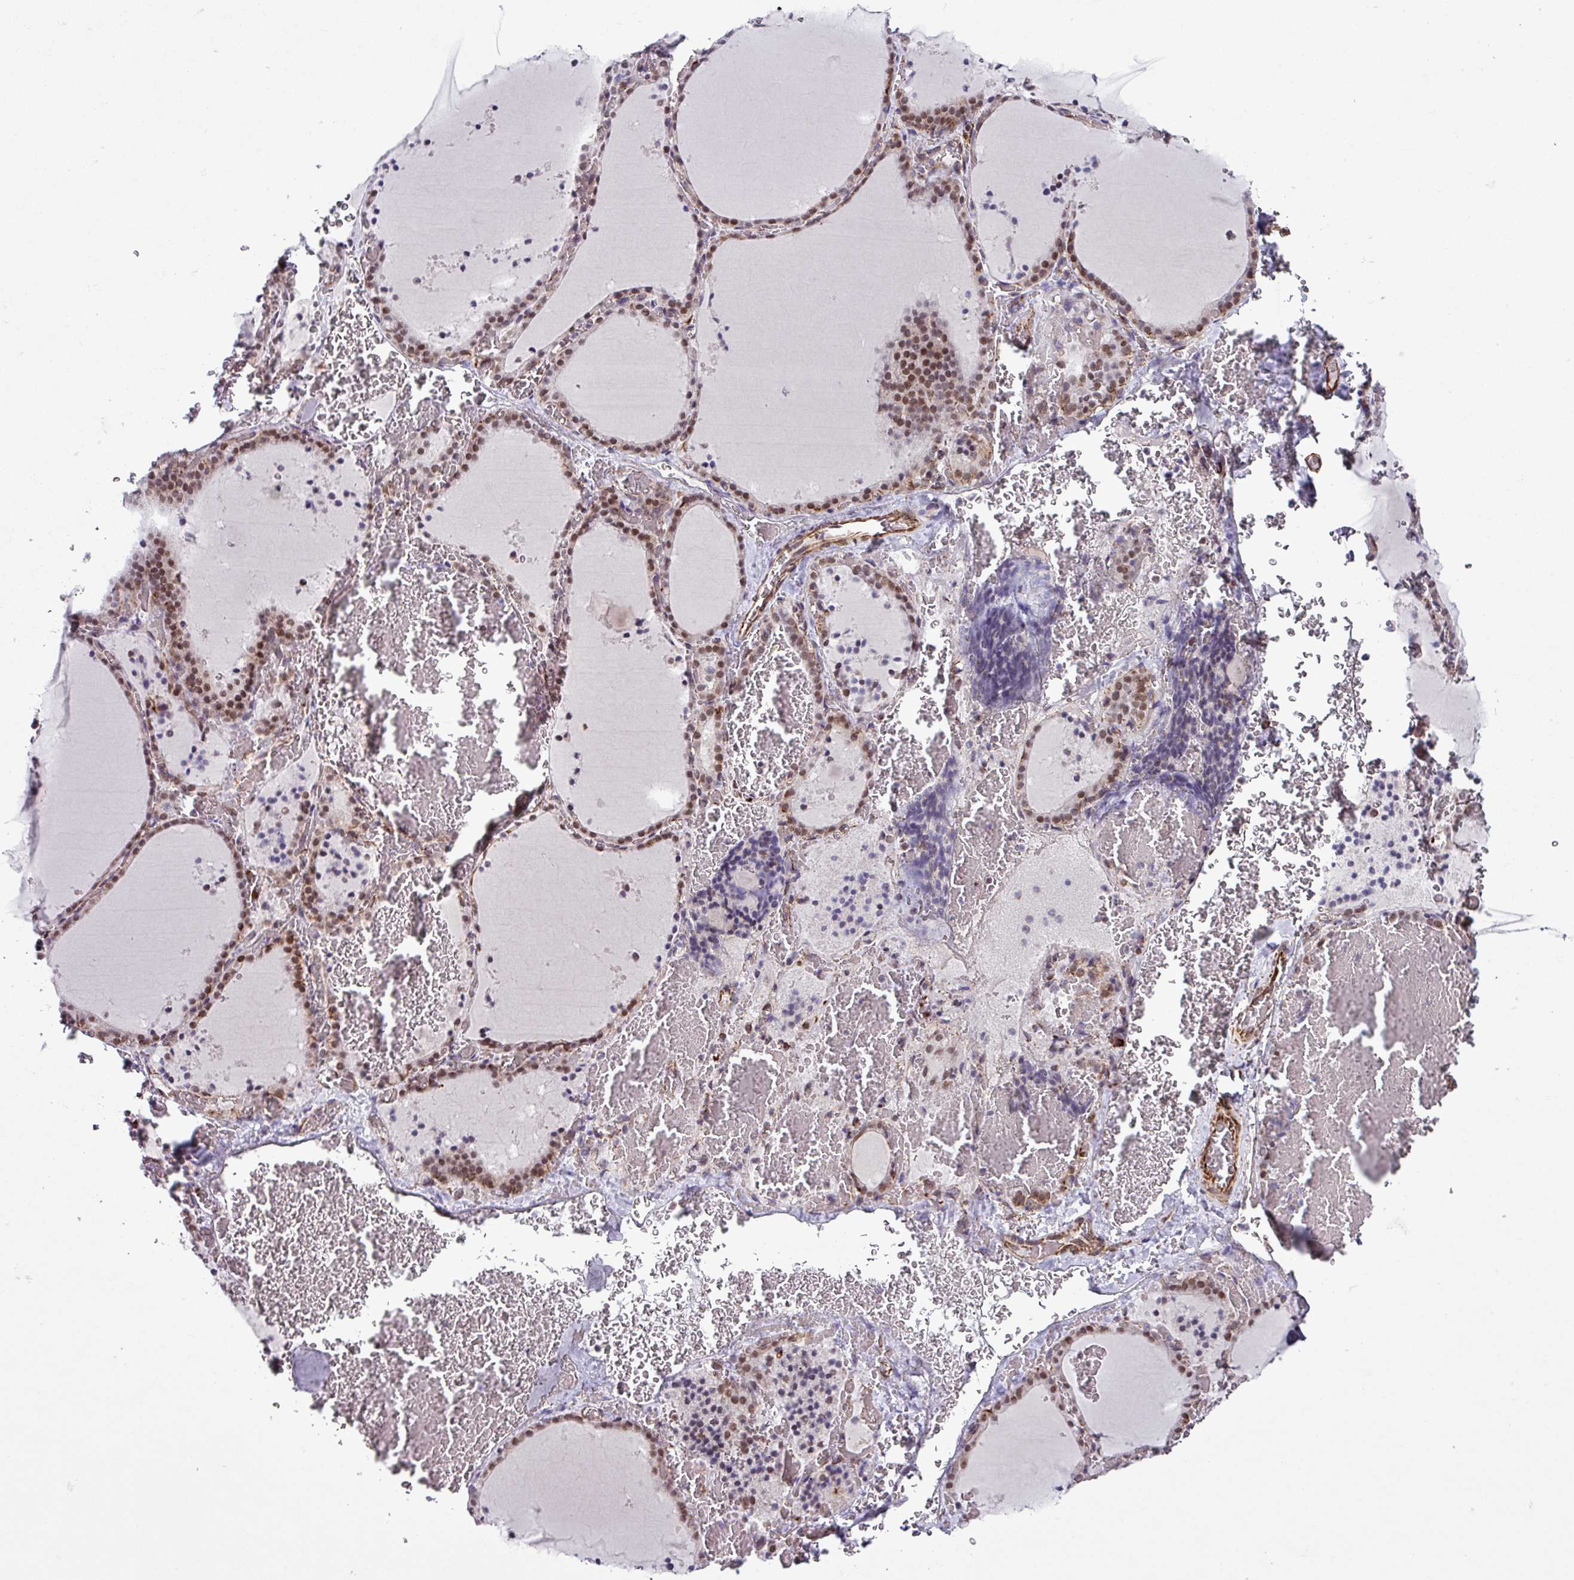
{"staining": {"intensity": "moderate", "quantity": ">75%", "location": "cytoplasmic/membranous,nuclear"}, "tissue": "thyroid gland", "cell_type": "Glandular cells", "image_type": "normal", "snomed": [{"axis": "morphology", "description": "Normal tissue, NOS"}, {"axis": "topography", "description": "Thyroid gland"}], "caption": "Protein expression analysis of unremarkable thyroid gland demonstrates moderate cytoplasmic/membranous,nuclear staining in approximately >75% of glandular cells. Immunohistochemistry (ihc) stains the protein in brown and the nuclei are stained blue.", "gene": "CHD3", "patient": {"sex": "female", "age": 39}}